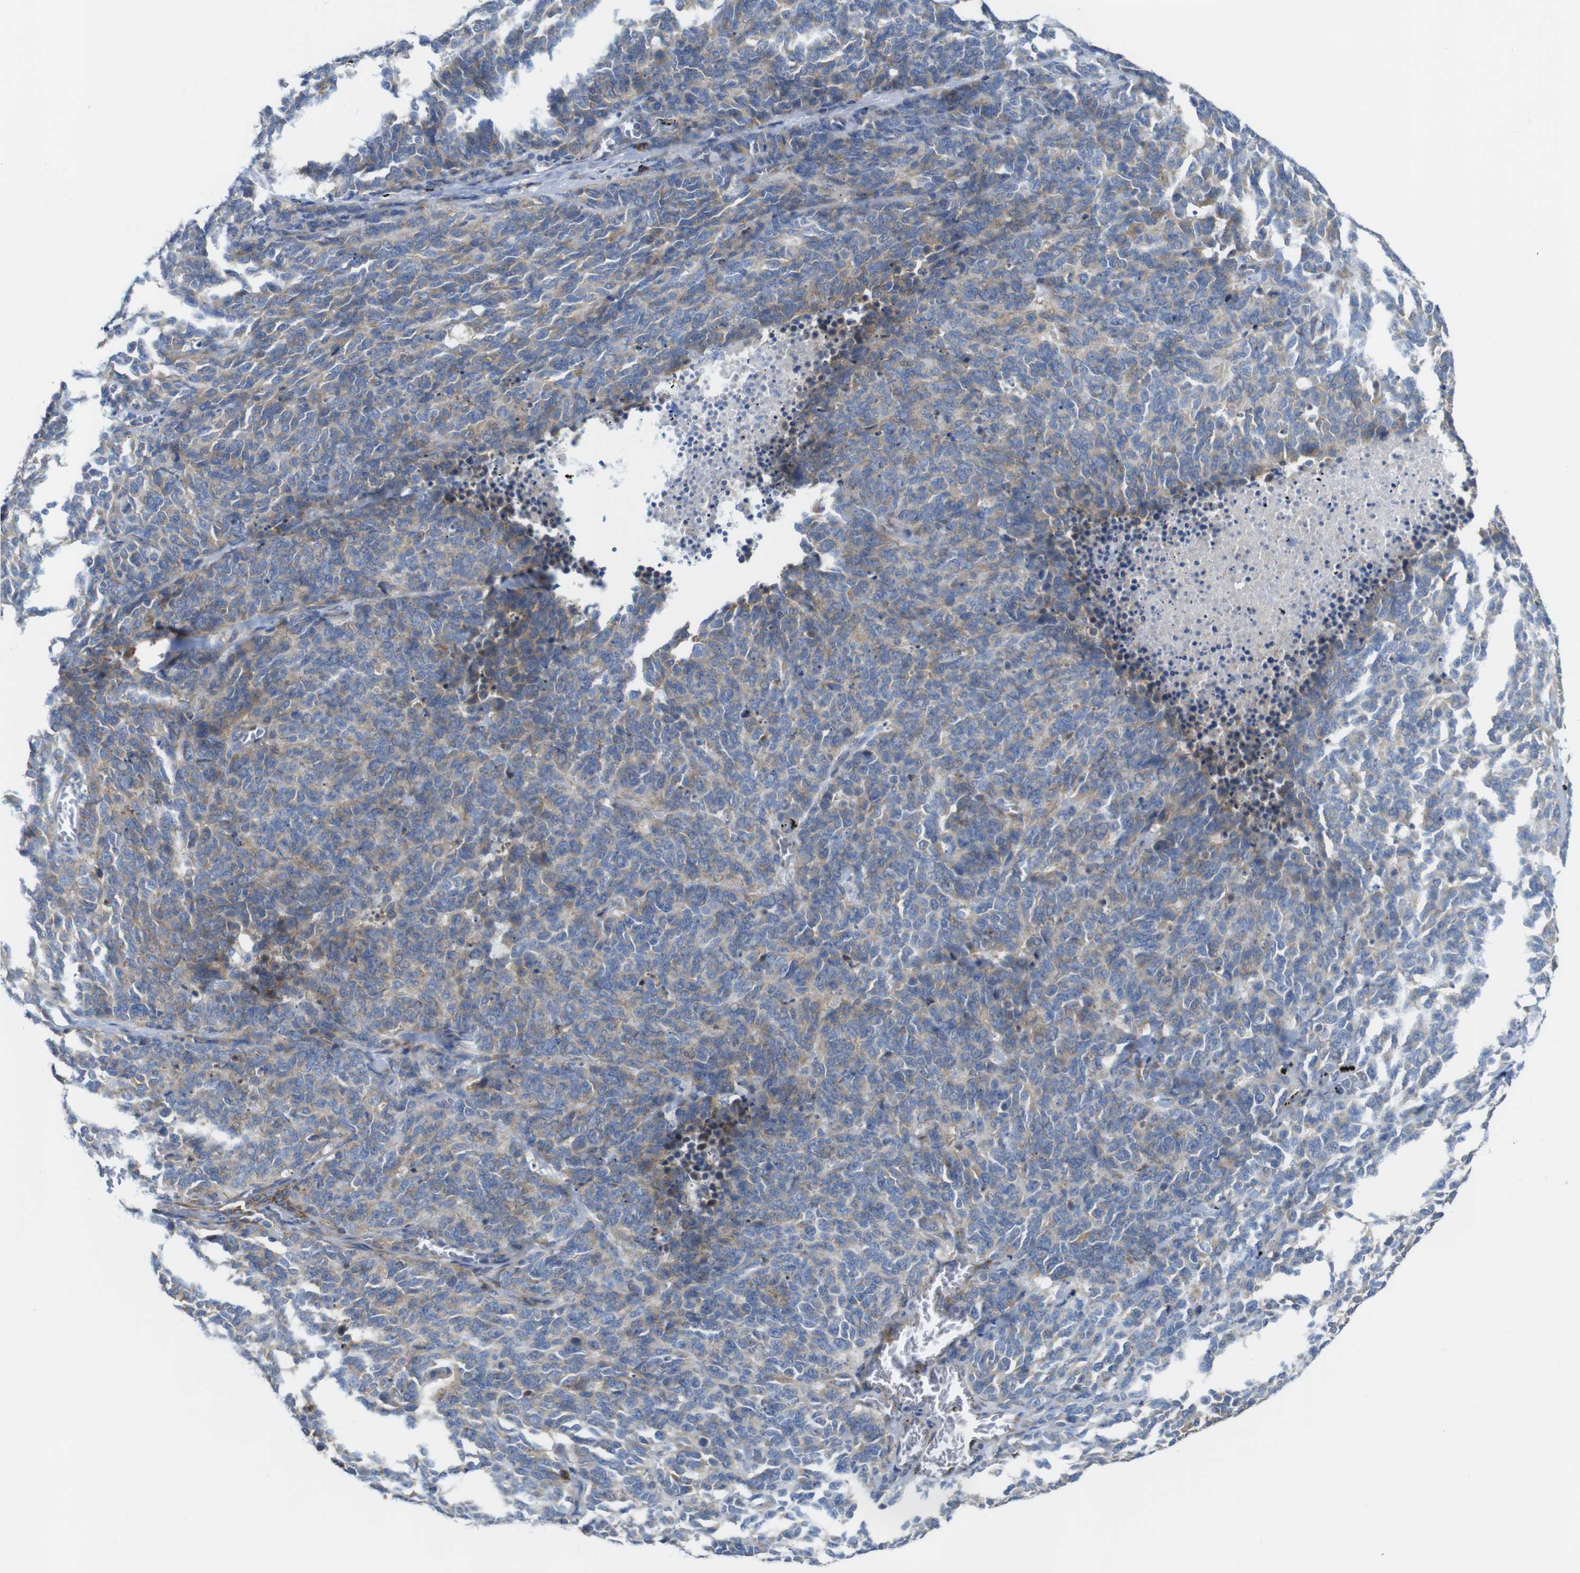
{"staining": {"intensity": "weak", "quantity": "25%-75%", "location": "cytoplasmic/membranous"}, "tissue": "lung cancer", "cell_type": "Tumor cells", "image_type": "cancer", "snomed": [{"axis": "morphology", "description": "Neoplasm, malignant, NOS"}, {"axis": "topography", "description": "Lung"}], "caption": "Weak cytoplasmic/membranous staining for a protein is seen in approximately 25%-75% of tumor cells of malignant neoplasm (lung) using immunohistochemistry (IHC).", "gene": "DDRGK1", "patient": {"sex": "female", "age": 58}}